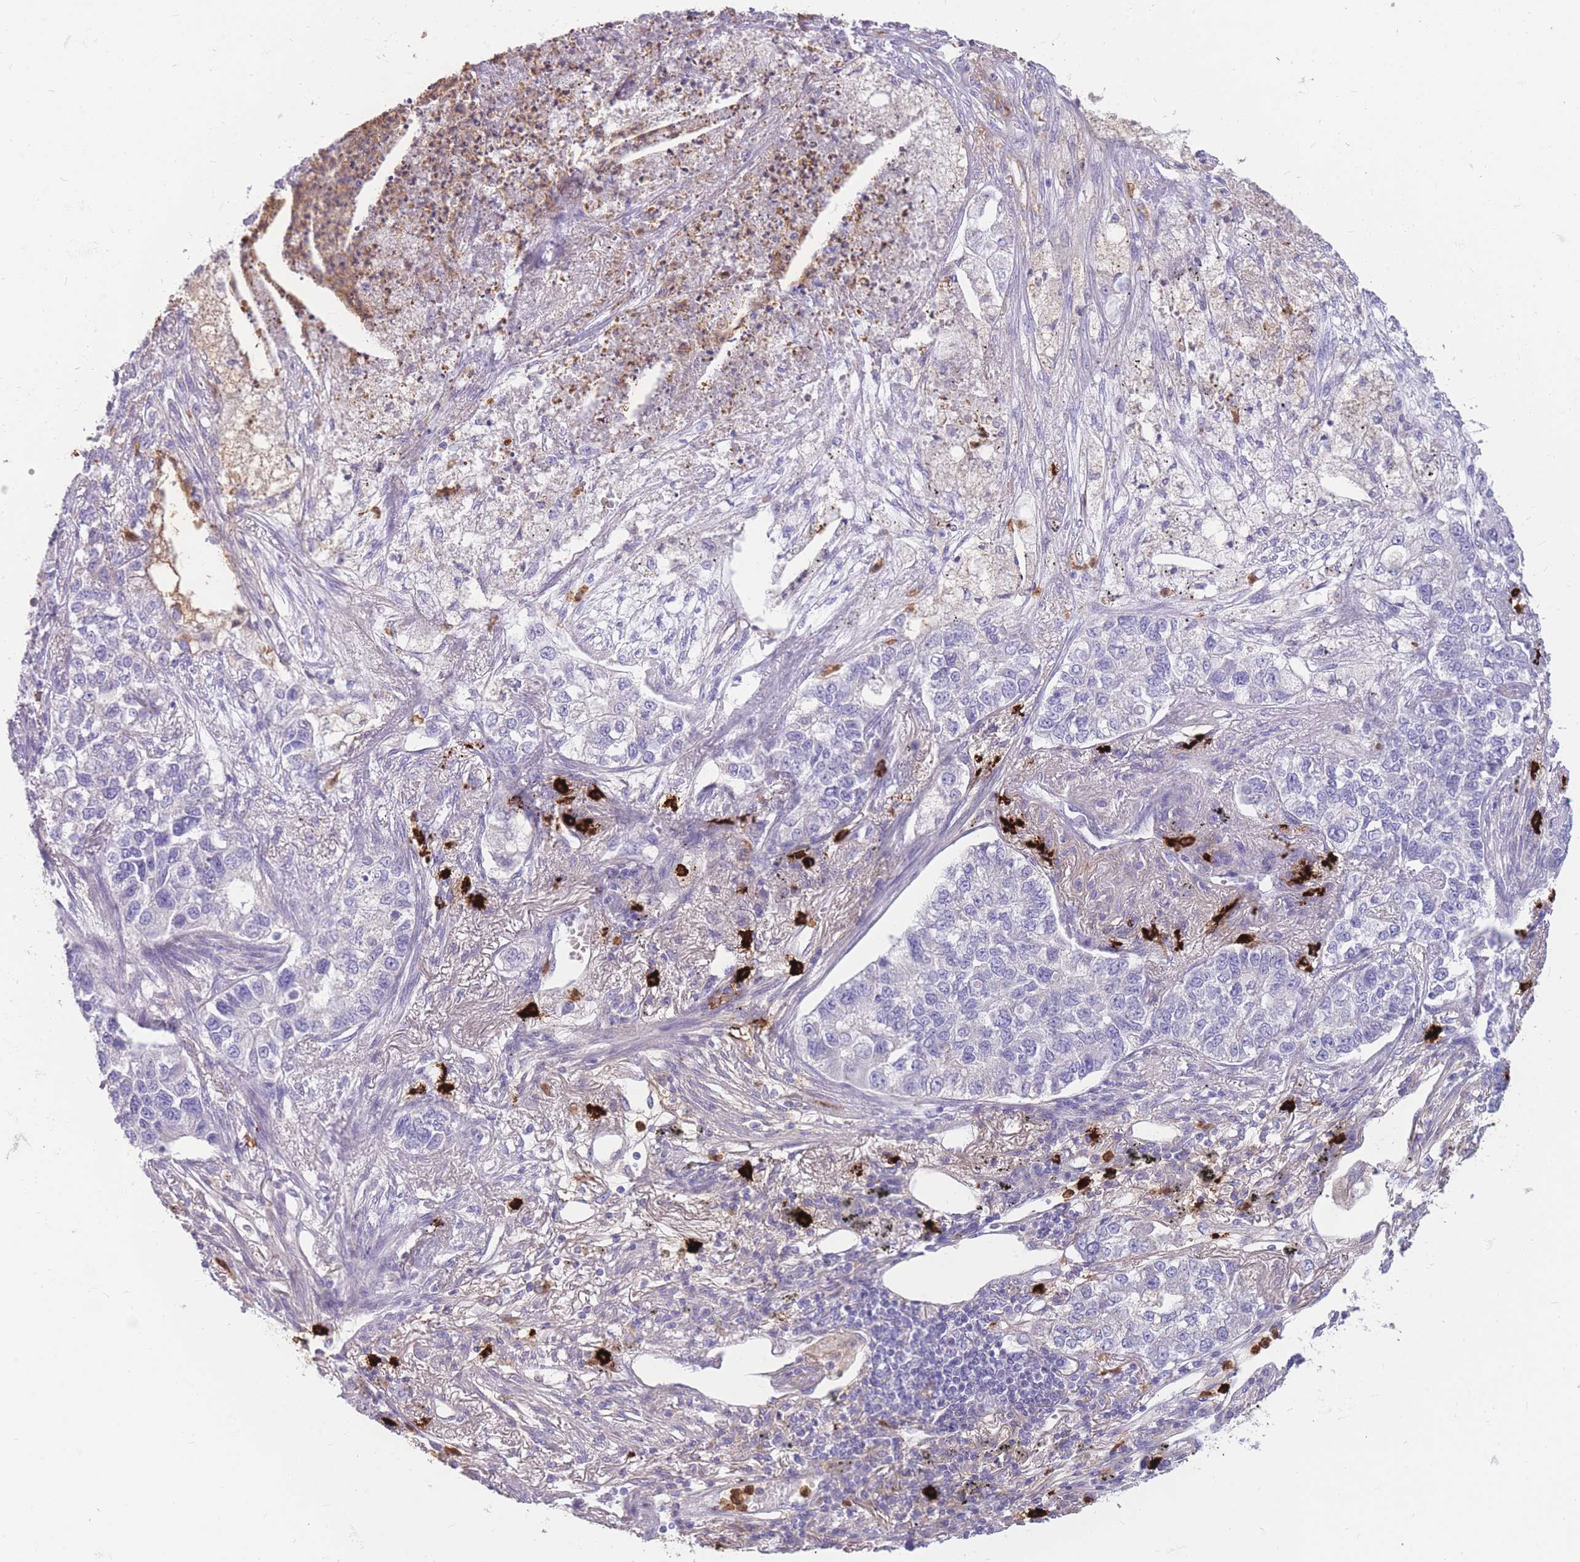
{"staining": {"intensity": "negative", "quantity": "none", "location": "none"}, "tissue": "lung cancer", "cell_type": "Tumor cells", "image_type": "cancer", "snomed": [{"axis": "morphology", "description": "Adenocarcinoma, NOS"}, {"axis": "topography", "description": "Lung"}], "caption": "Immunohistochemistry (IHC) micrograph of human lung cancer stained for a protein (brown), which reveals no positivity in tumor cells. The staining is performed using DAB brown chromogen with nuclei counter-stained in using hematoxylin.", "gene": "TPSAB1", "patient": {"sex": "male", "age": 49}}